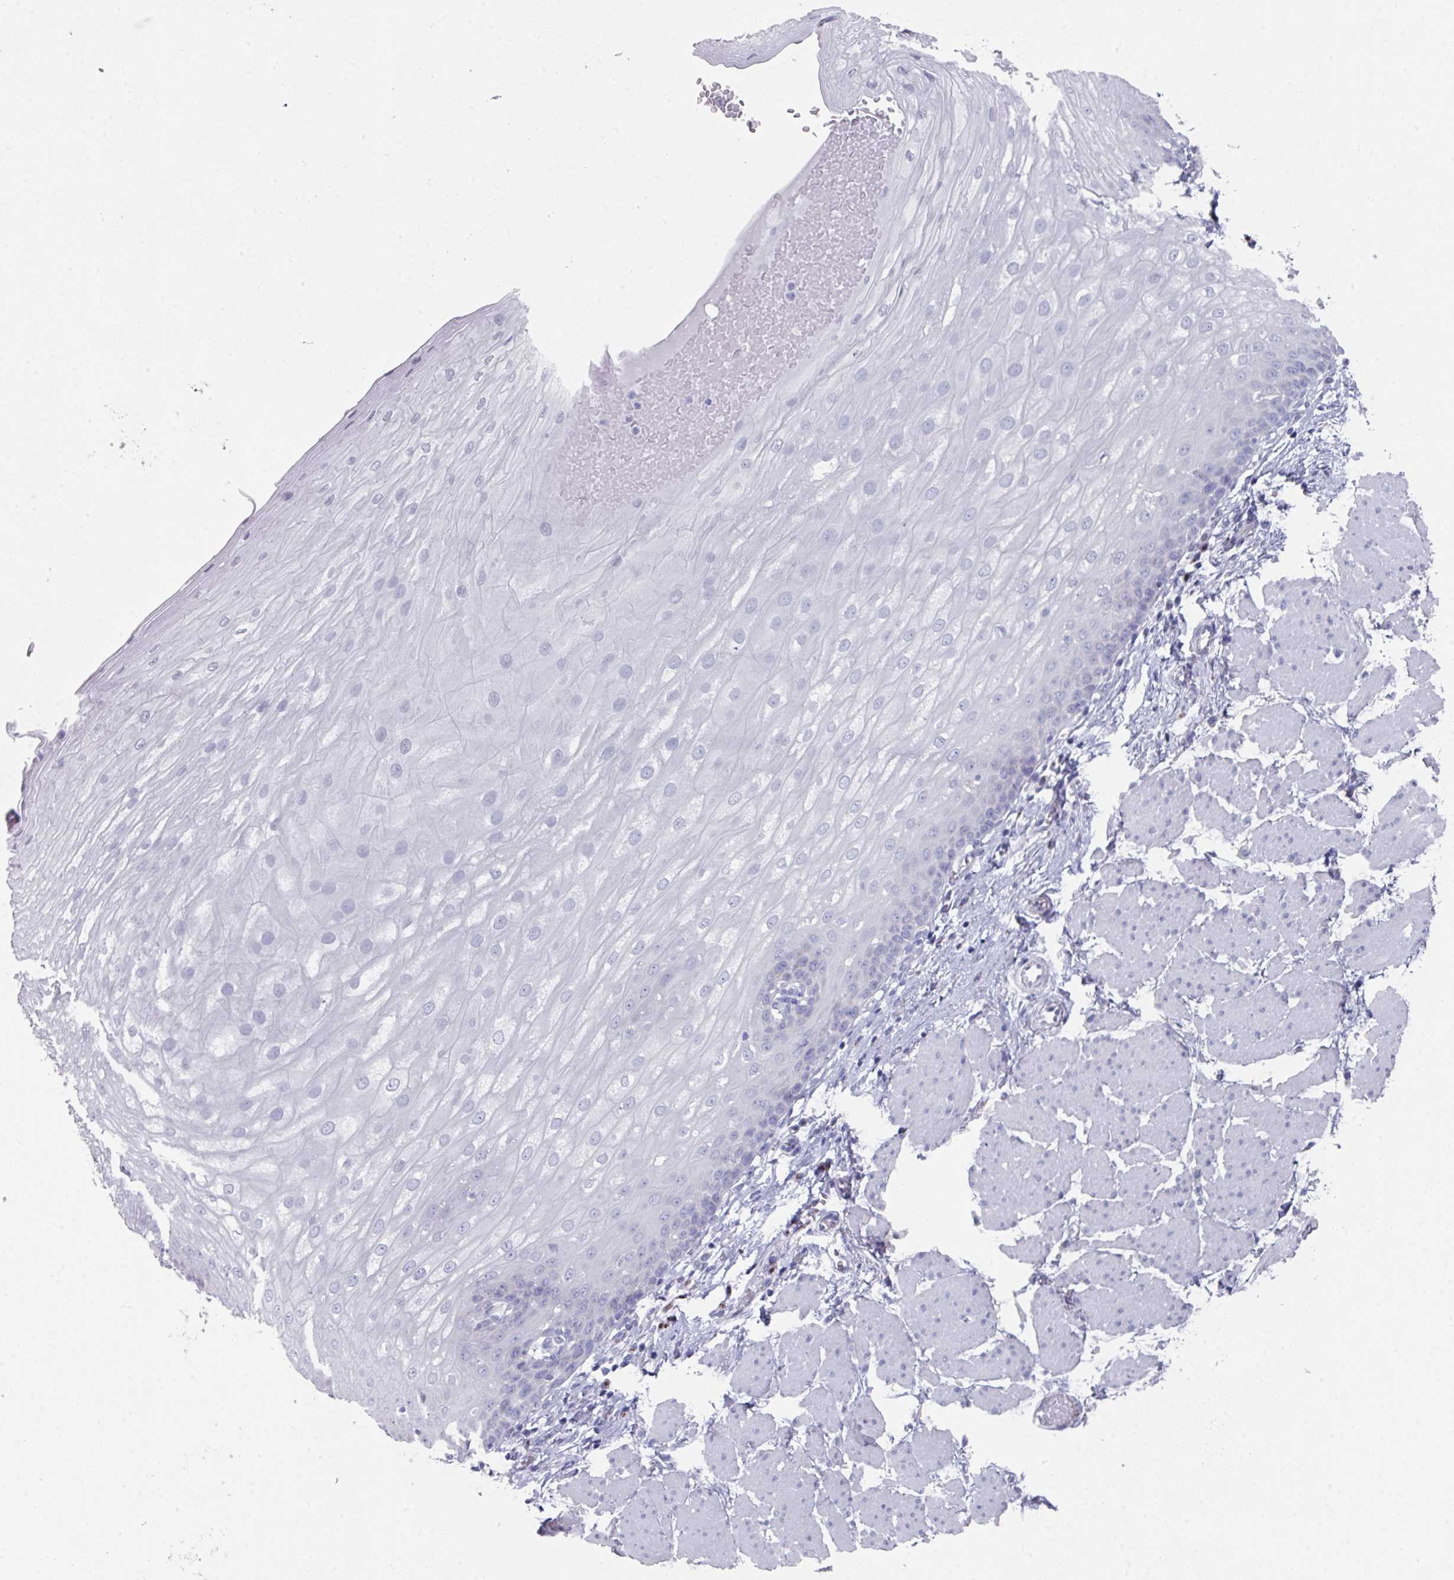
{"staining": {"intensity": "negative", "quantity": "none", "location": "none"}, "tissue": "esophagus", "cell_type": "Squamous epithelial cells", "image_type": "normal", "snomed": [{"axis": "morphology", "description": "Normal tissue, NOS"}, {"axis": "topography", "description": "Esophagus"}], "caption": "This is an IHC image of benign human esophagus. There is no staining in squamous epithelial cells.", "gene": "VKORC1L1", "patient": {"sex": "male", "age": 69}}